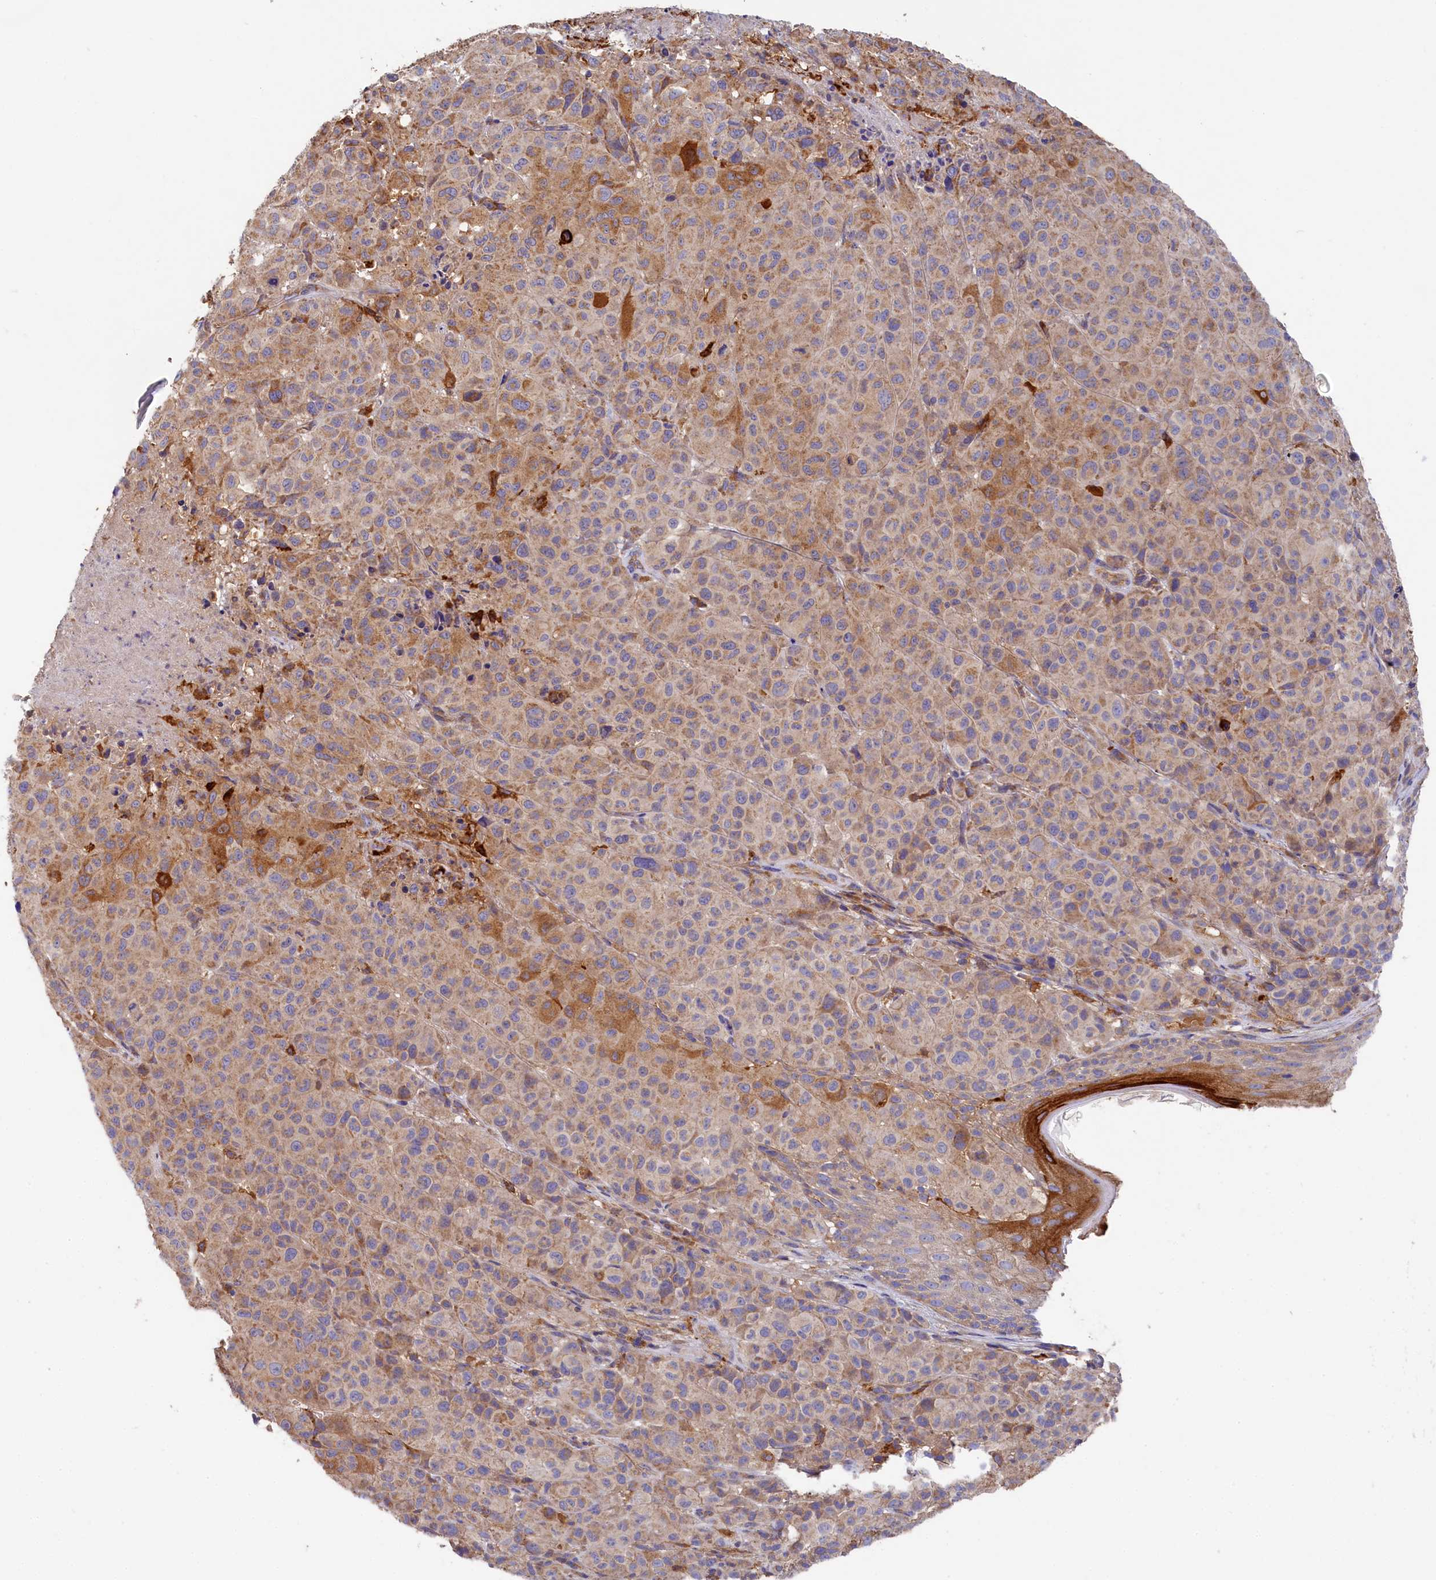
{"staining": {"intensity": "moderate", "quantity": "25%-75%", "location": "cytoplasmic/membranous"}, "tissue": "melanoma", "cell_type": "Tumor cells", "image_type": "cancer", "snomed": [{"axis": "morphology", "description": "Malignant melanoma, NOS"}, {"axis": "topography", "description": "Skin"}], "caption": "Melanoma stained for a protein demonstrates moderate cytoplasmic/membranous positivity in tumor cells.", "gene": "SEC31B", "patient": {"sex": "male", "age": 73}}